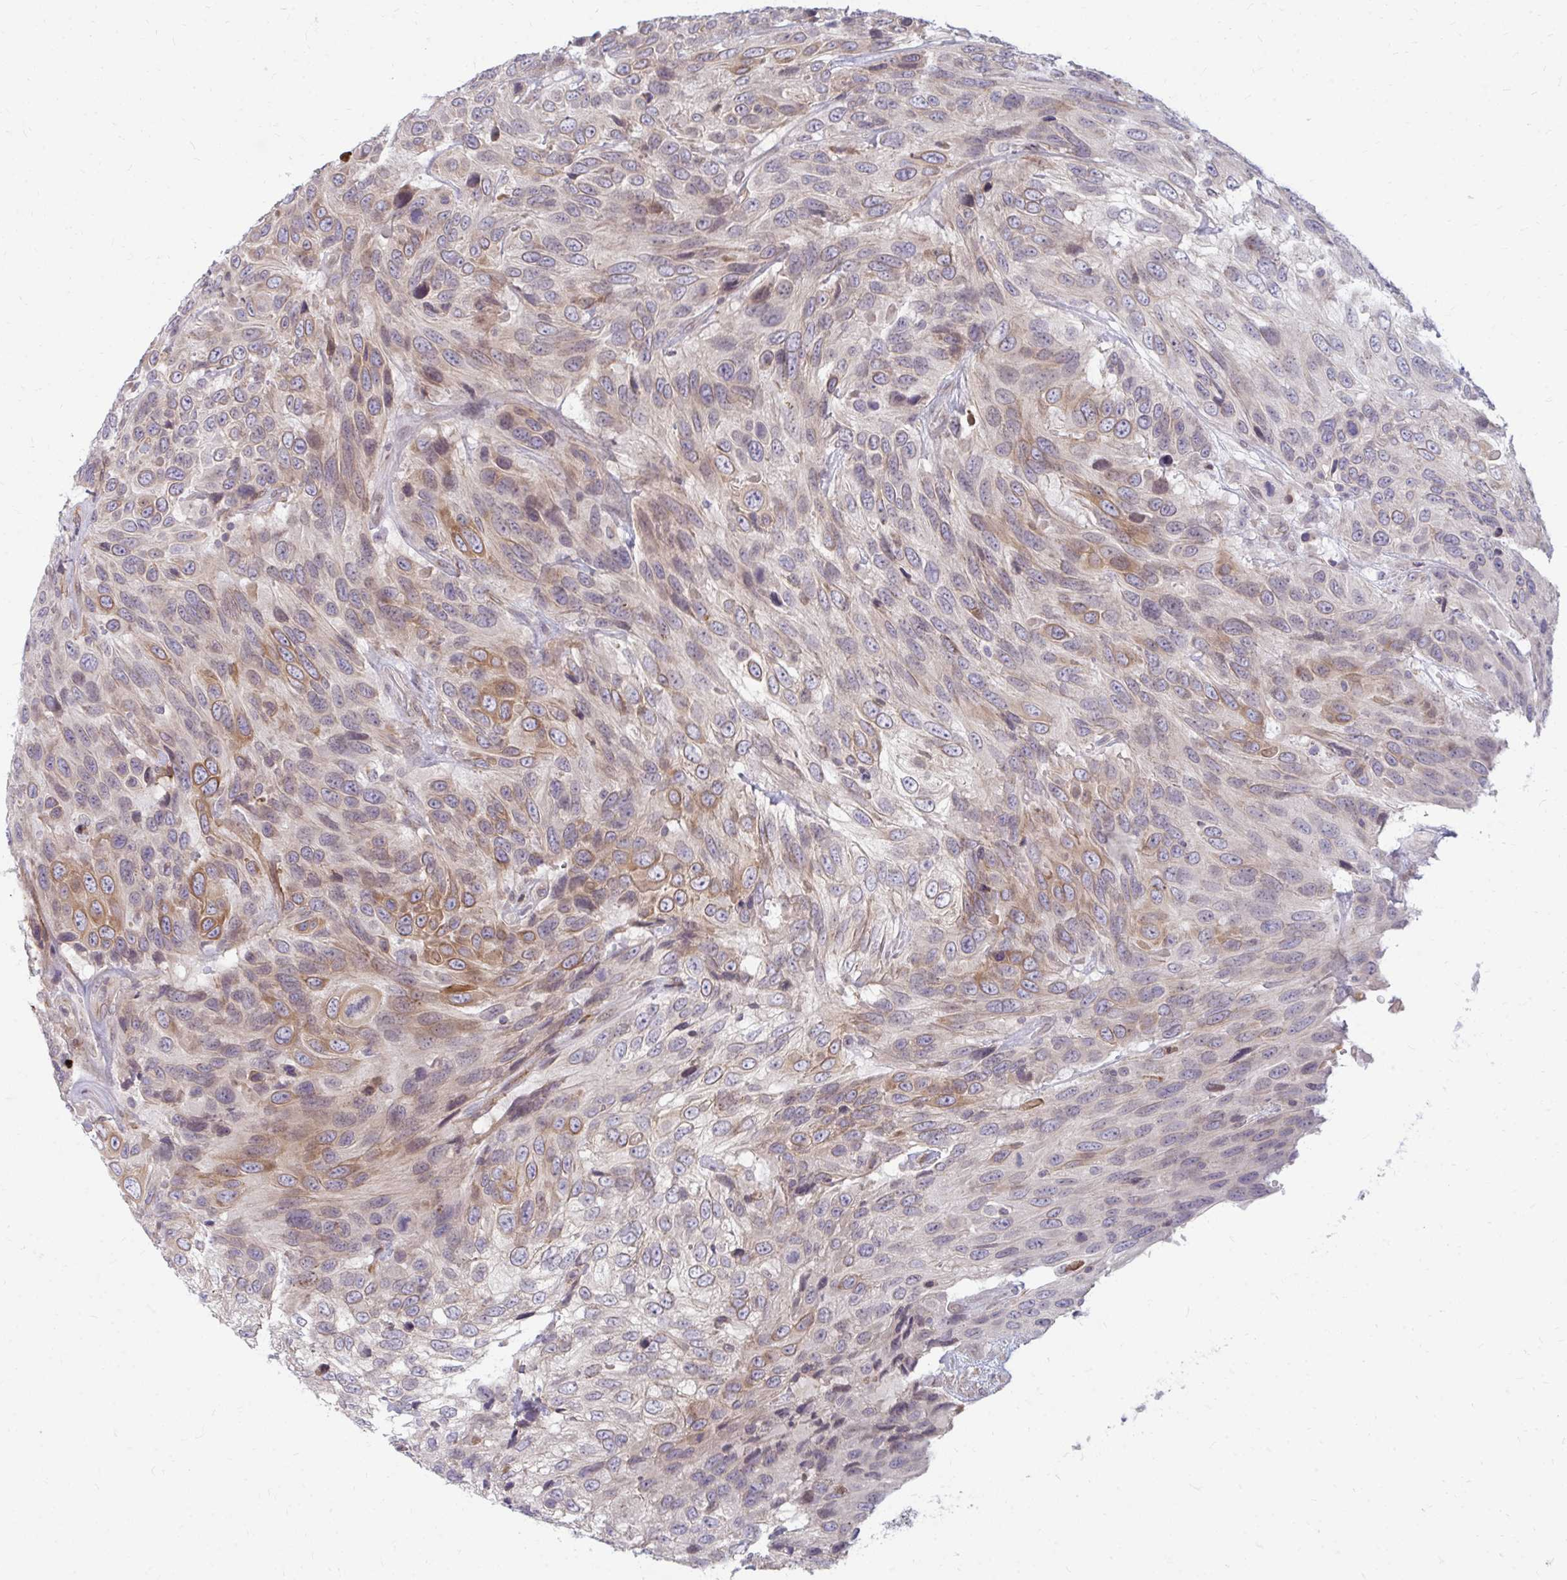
{"staining": {"intensity": "moderate", "quantity": "<25%", "location": "cytoplasmic/membranous"}, "tissue": "urothelial cancer", "cell_type": "Tumor cells", "image_type": "cancer", "snomed": [{"axis": "morphology", "description": "Urothelial carcinoma, High grade"}, {"axis": "topography", "description": "Urinary bladder"}], "caption": "Immunohistochemistry photomicrograph of neoplastic tissue: urothelial cancer stained using IHC displays low levels of moderate protein expression localized specifically in the cytoplasmic/membranous of tumor cells, appearing as a cytoplasmic/membranous brown color.", "gene": "GPC5", "patient": {"sex": "female", "age": 70}}